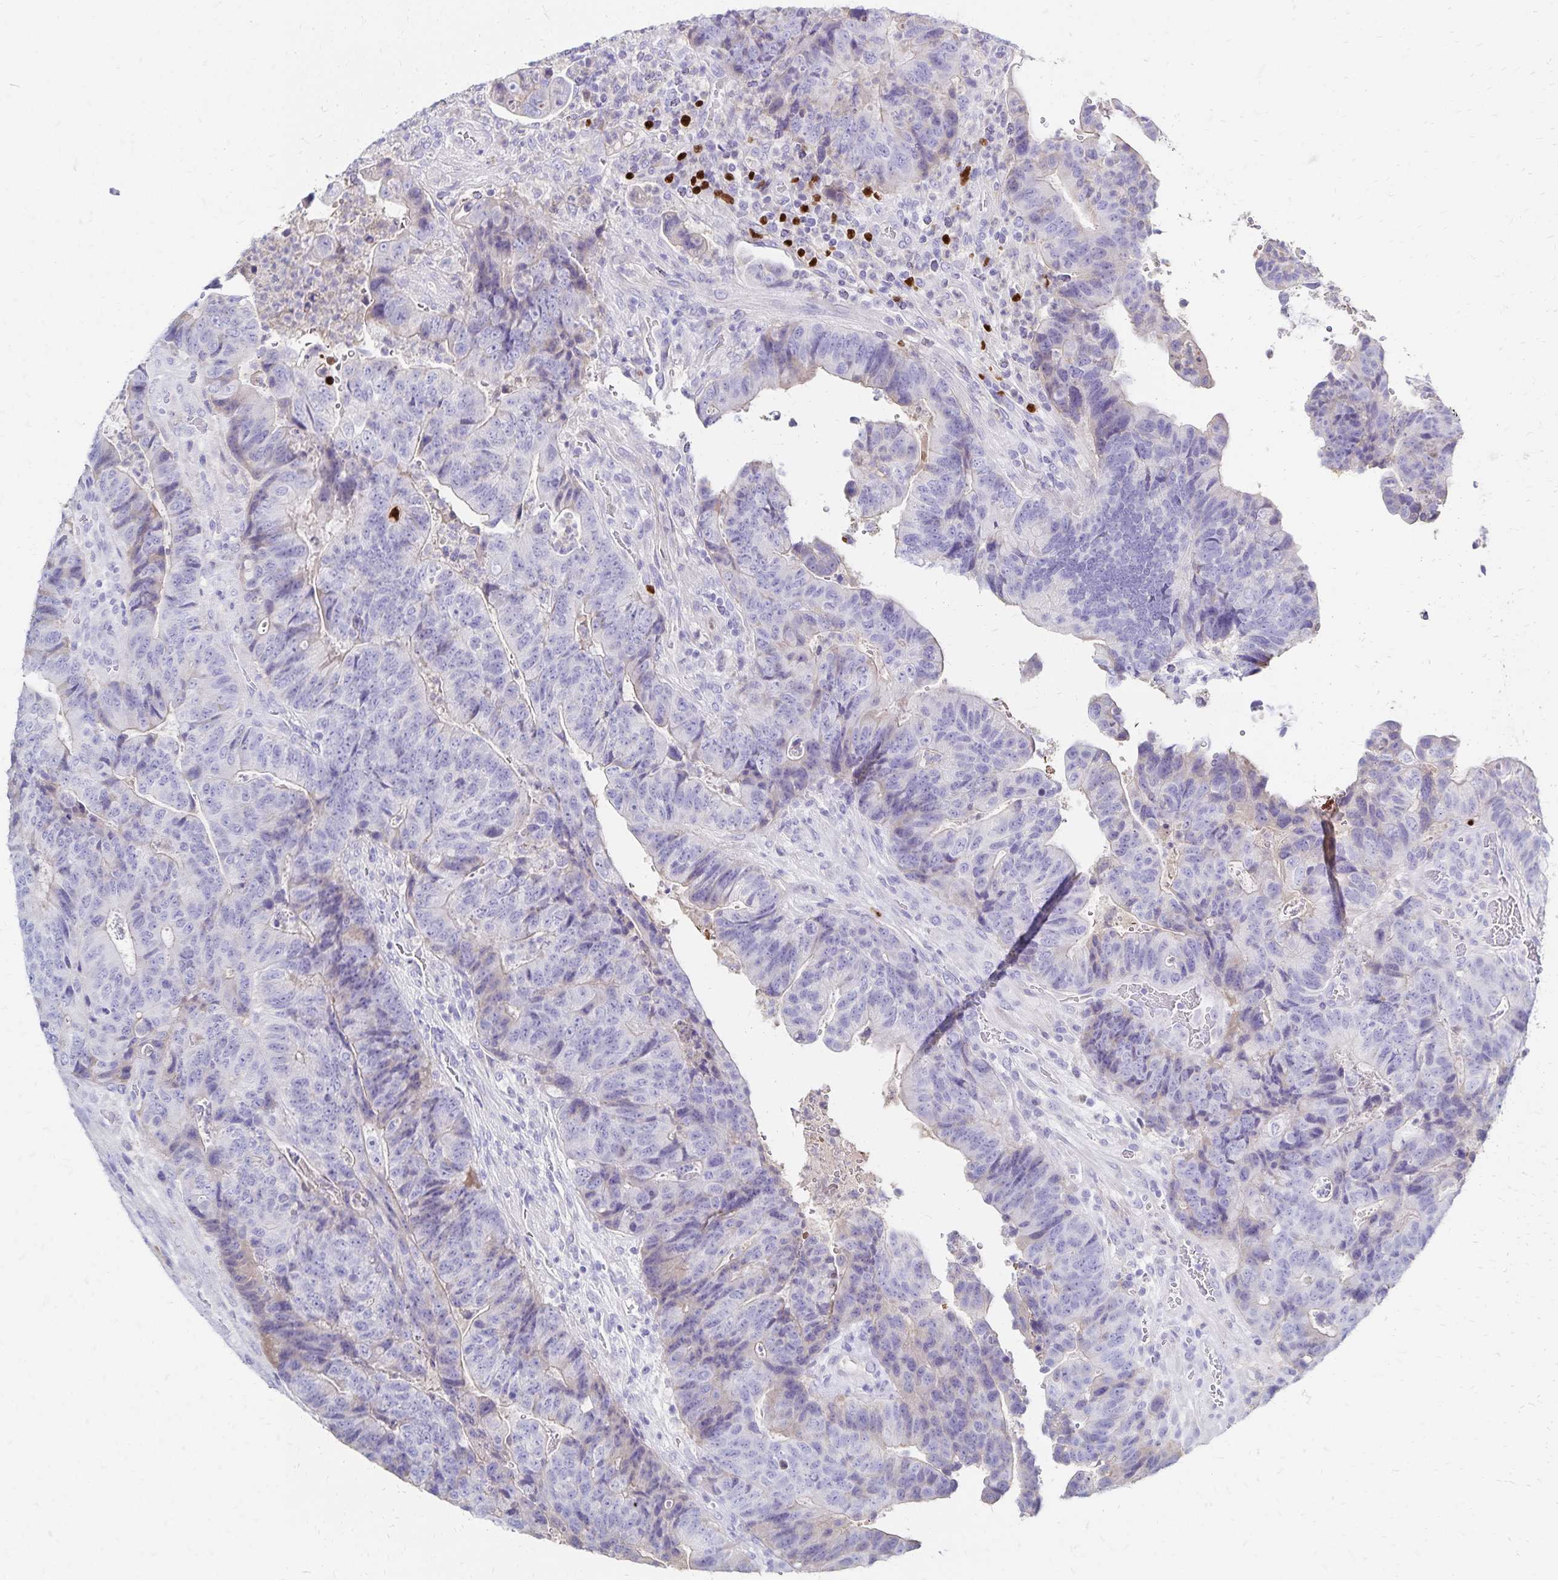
{"staining": {"intensity": "negative", "quantity": "none", "location": "none"}, "tissue": "colorectal cancer", "cell_type": "Tumor cells", "image_type": "cancer", "snomed": [{"axis": "morphology", "description": "Normal tissue, NOS"}, {"axis": "morphology", "description": "Adenocarcinoma, NOS"}, {"axis": "topography", "description": "Colon"}], "caption": "Immunohistochemistry histopathology image of colorectal cancer stained for a protein (brown), which reveals no staining in tumor cells.", "gene": "PAX5", "patient": {"sex": "female", "age": 48}}